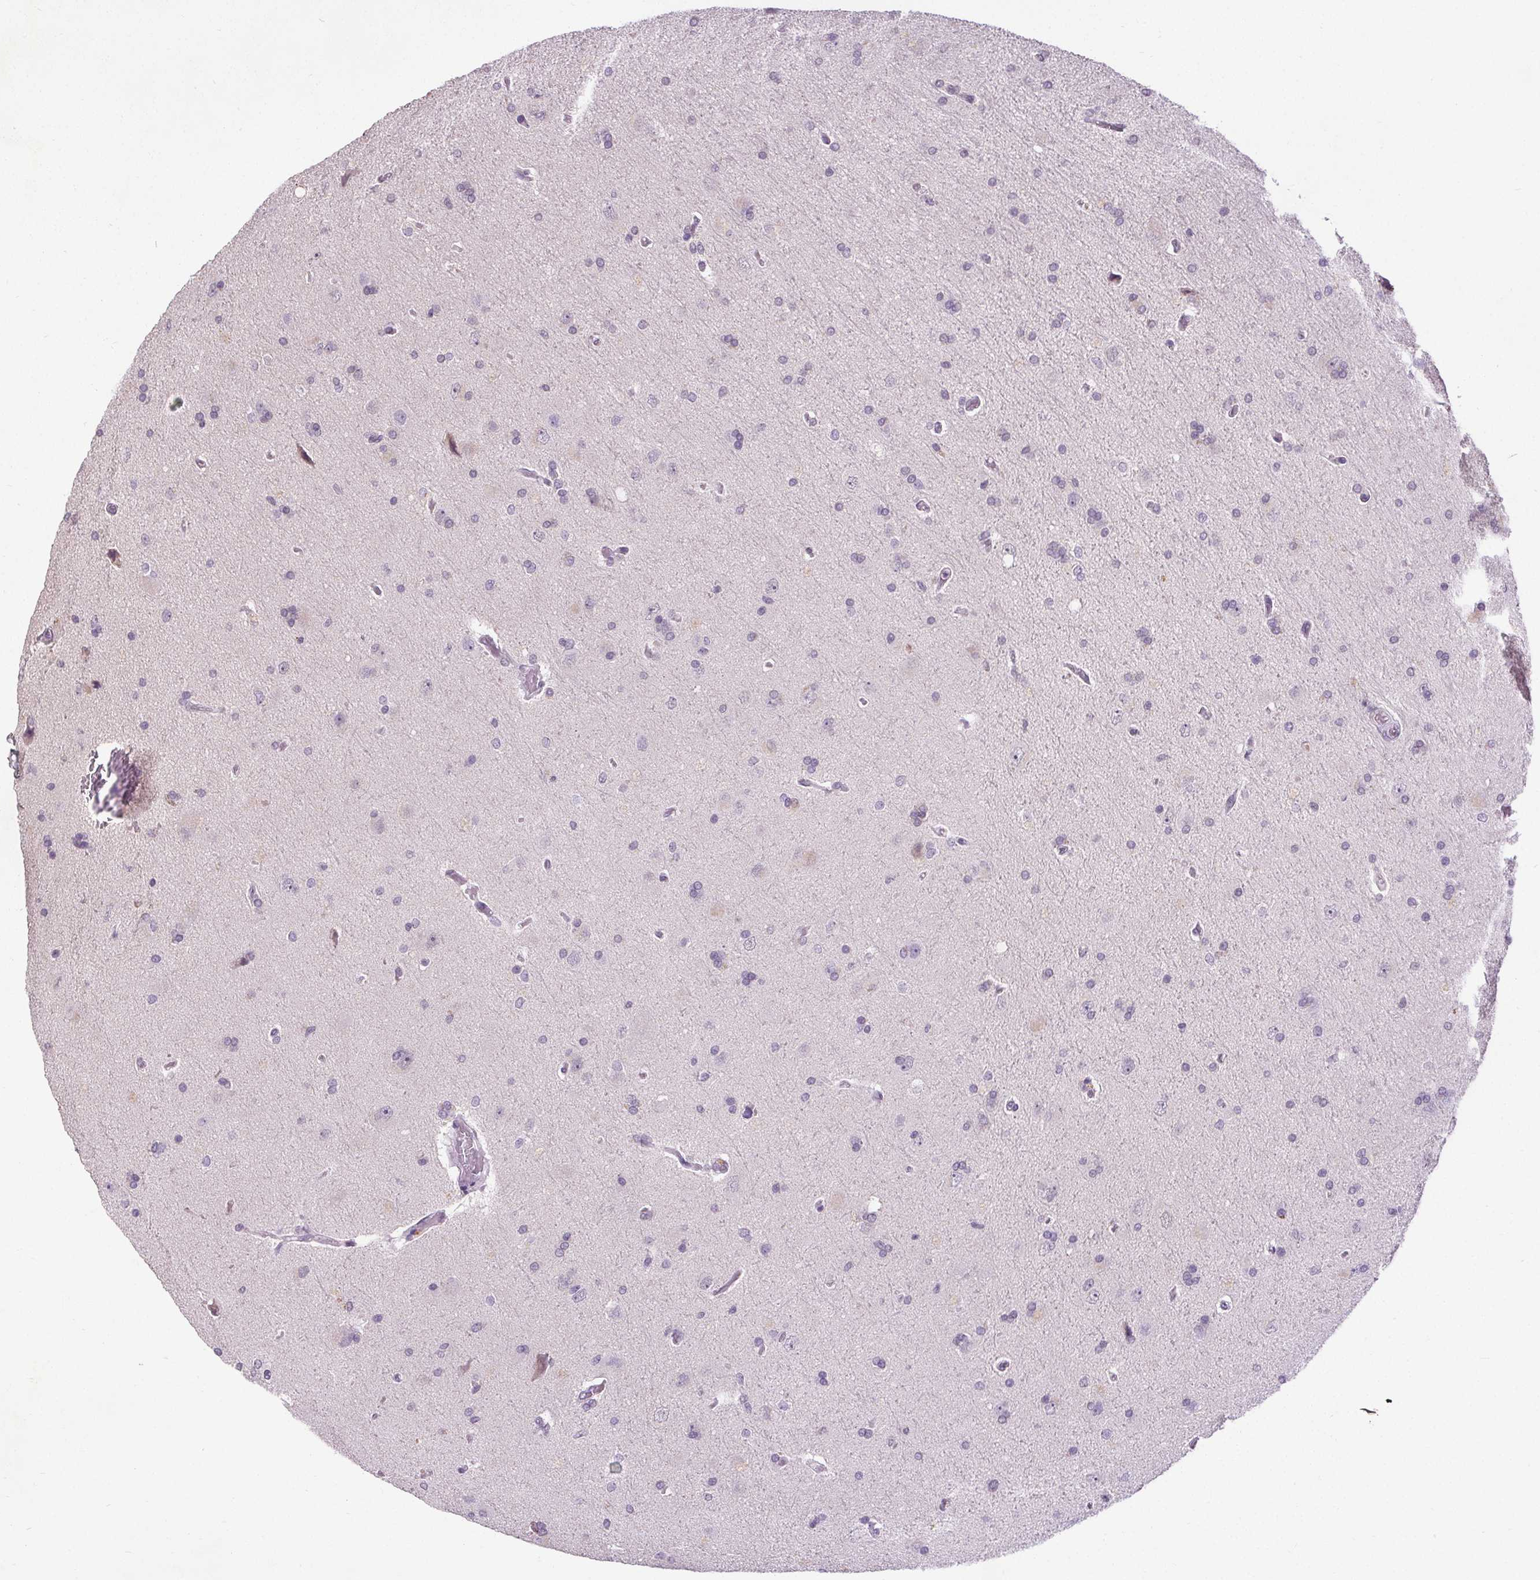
{"staining": {"intensity": "negative", "quantity": "none", "location": "none"}, "tissue": "glioma", "cell_type": "Tumor cells", "image_type": "cancer", "snomed": [{"axis": "morphology", "description": "Glioma, malignant, High grade"}, {"axis": "topography", "description": "Cerebral cortex"}], "caption": "IHC of human glioma exhibits no staining in tumor cells.", "gene": "SLC2A9", "patient": {"sex": "male", "age": 70}}